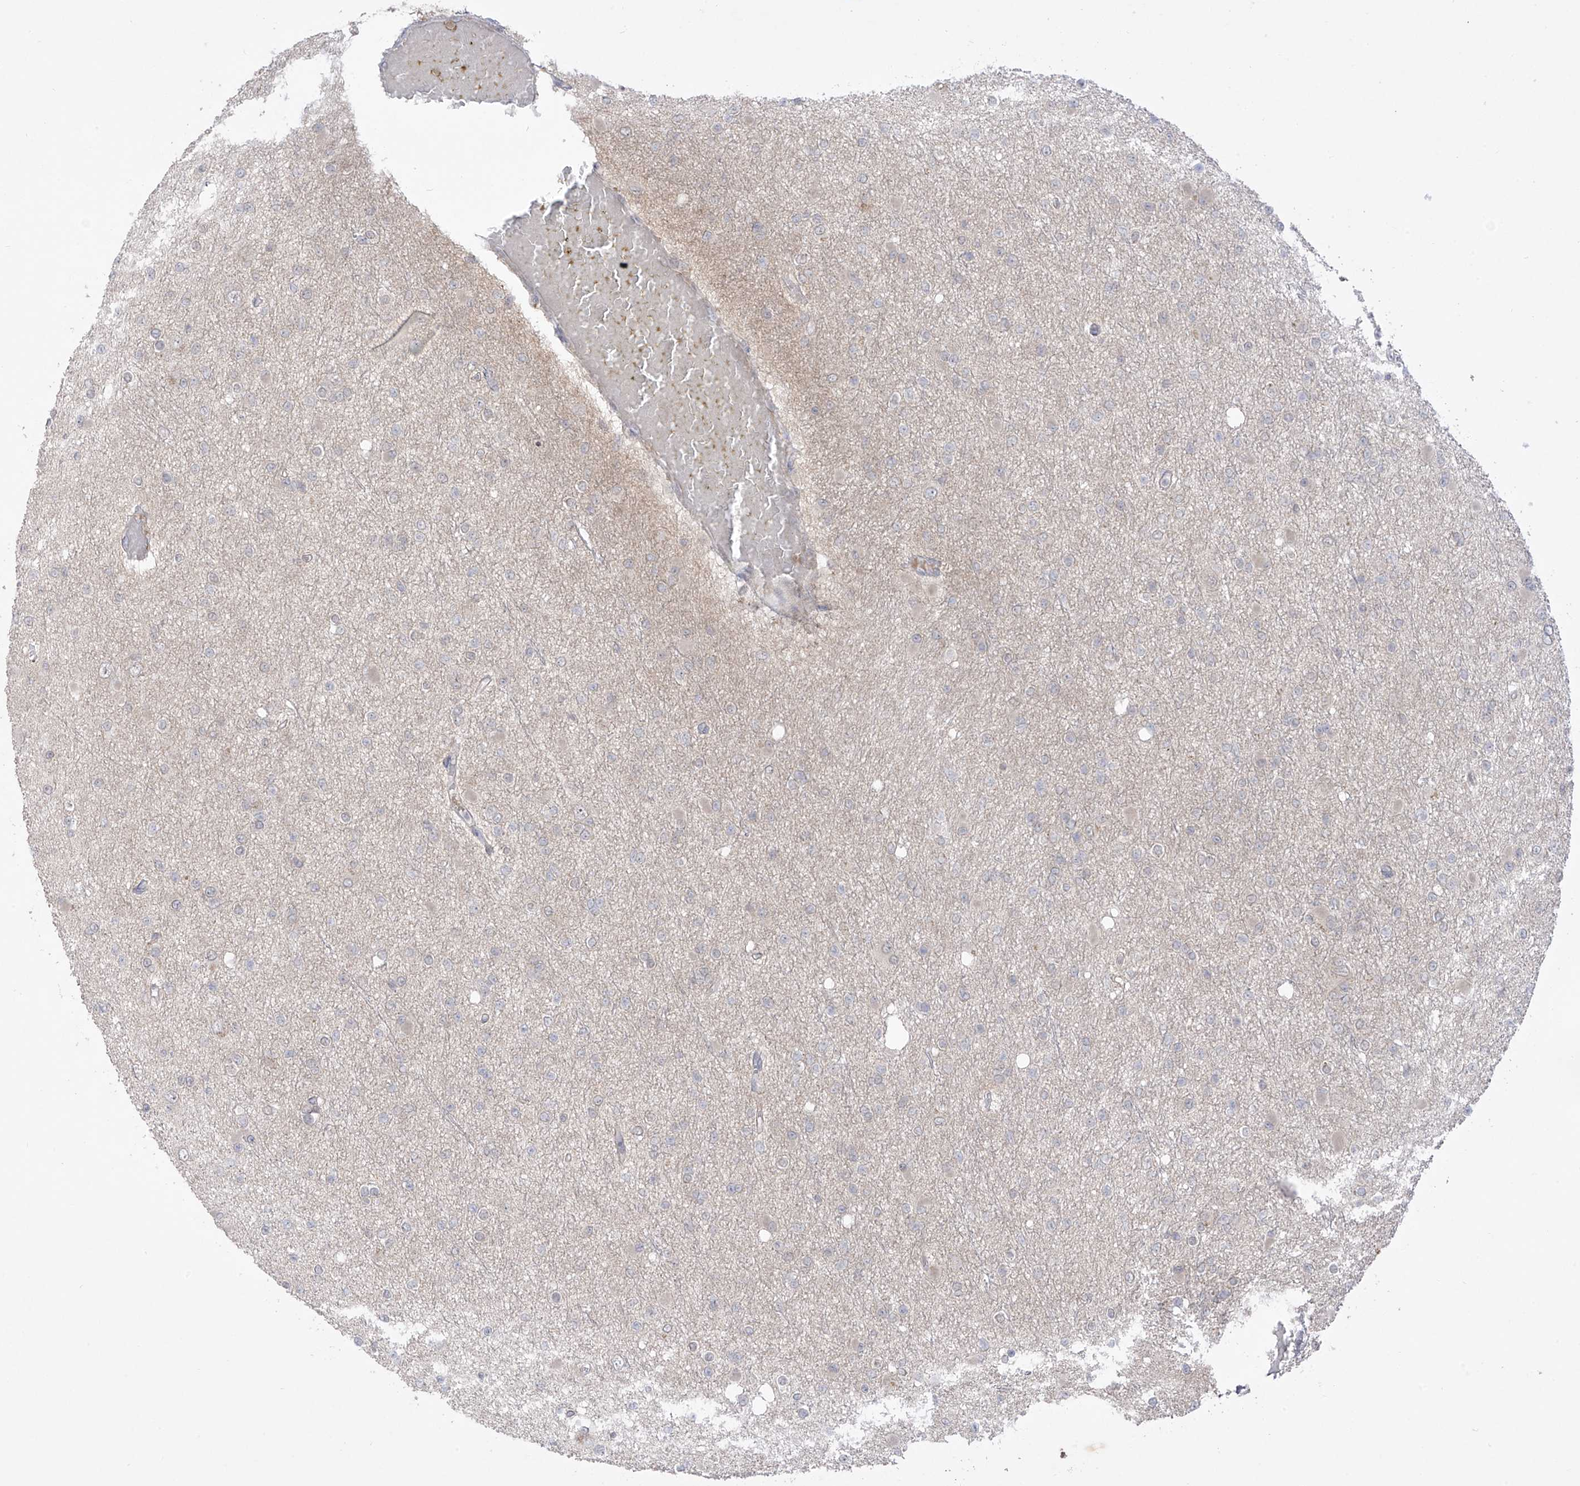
{"staining": {"intensity": "negative", "quantity": "none", "location": "none"}, "tissue": "glioma", "cell_type": "Tumor cells", "image_type": "cancer", "snomed": [{"axis": "morphology", "description": "Glioma, malignant, Low grade"}, {"axis": "topography", "description": "Brain"}], "caption": "A high-resolution image shows immunohistochemistry staining of glioma, which reveals no significant positivity in tumor cells.", "gene": "OGT", "patient": {"sex": "female", "age": 22}}